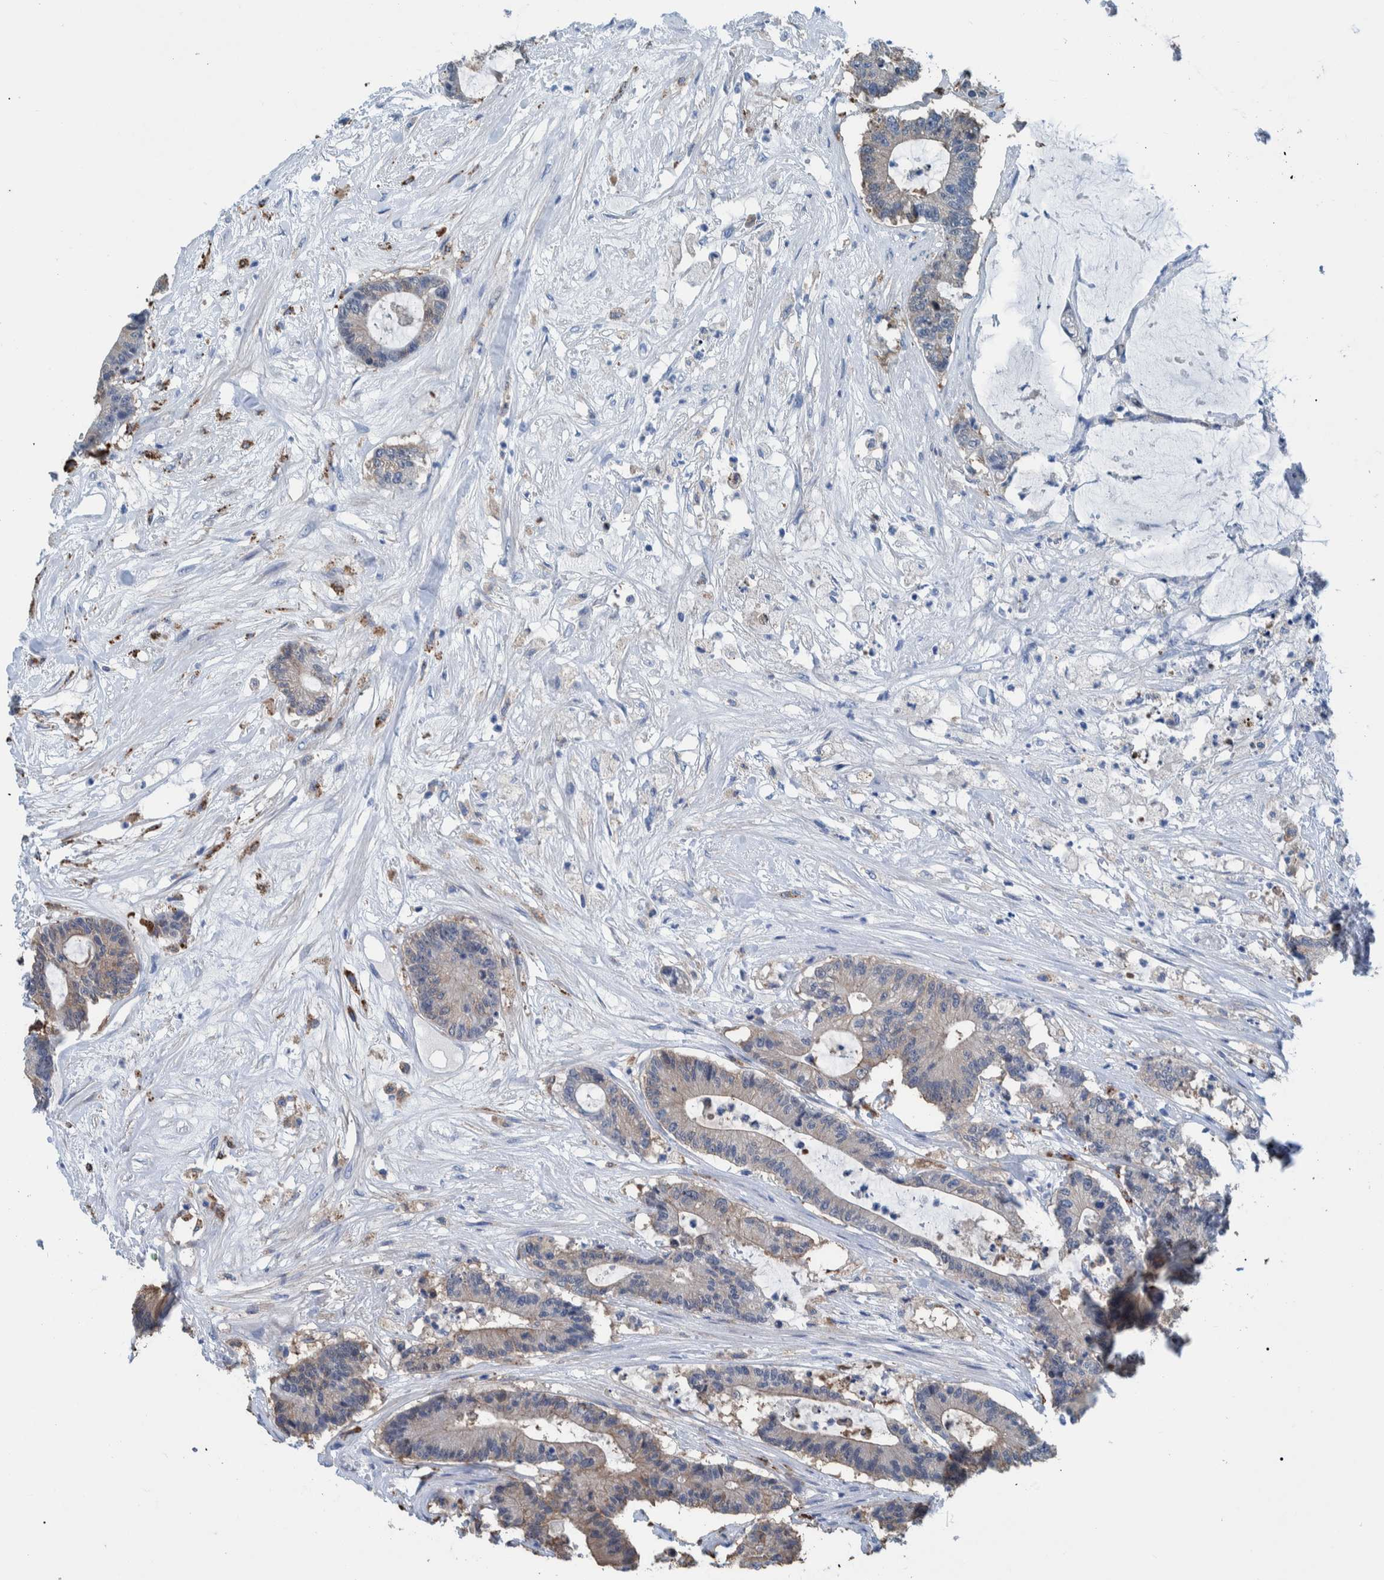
{"staining": {"intensity": "weak", "quantity": "25%-75%", "location": "cytoplasmic/membranous"}, "tissue": "colorectal cancer", "cell_type": "Tumor cells", "image_type": "cancer", "snomed": [{"axis": "morphology", "description": "Adenocarcinoma, NOS"}, {"axis": "topography", "description": "Colon"}], "caption": "Immunohistochemical staining of human colorectal adenocarcinoma demonstrates low levels of weak cytoplasmic/membranous protein expression in approximately 25%-75% of tumor cells. Using DAB (brown) and hematoxylin (blue) stains, captured at high magnification using brightfield microscopy.", "gene": "IDO1", "patient": {"sex": "female", "age": 84}}